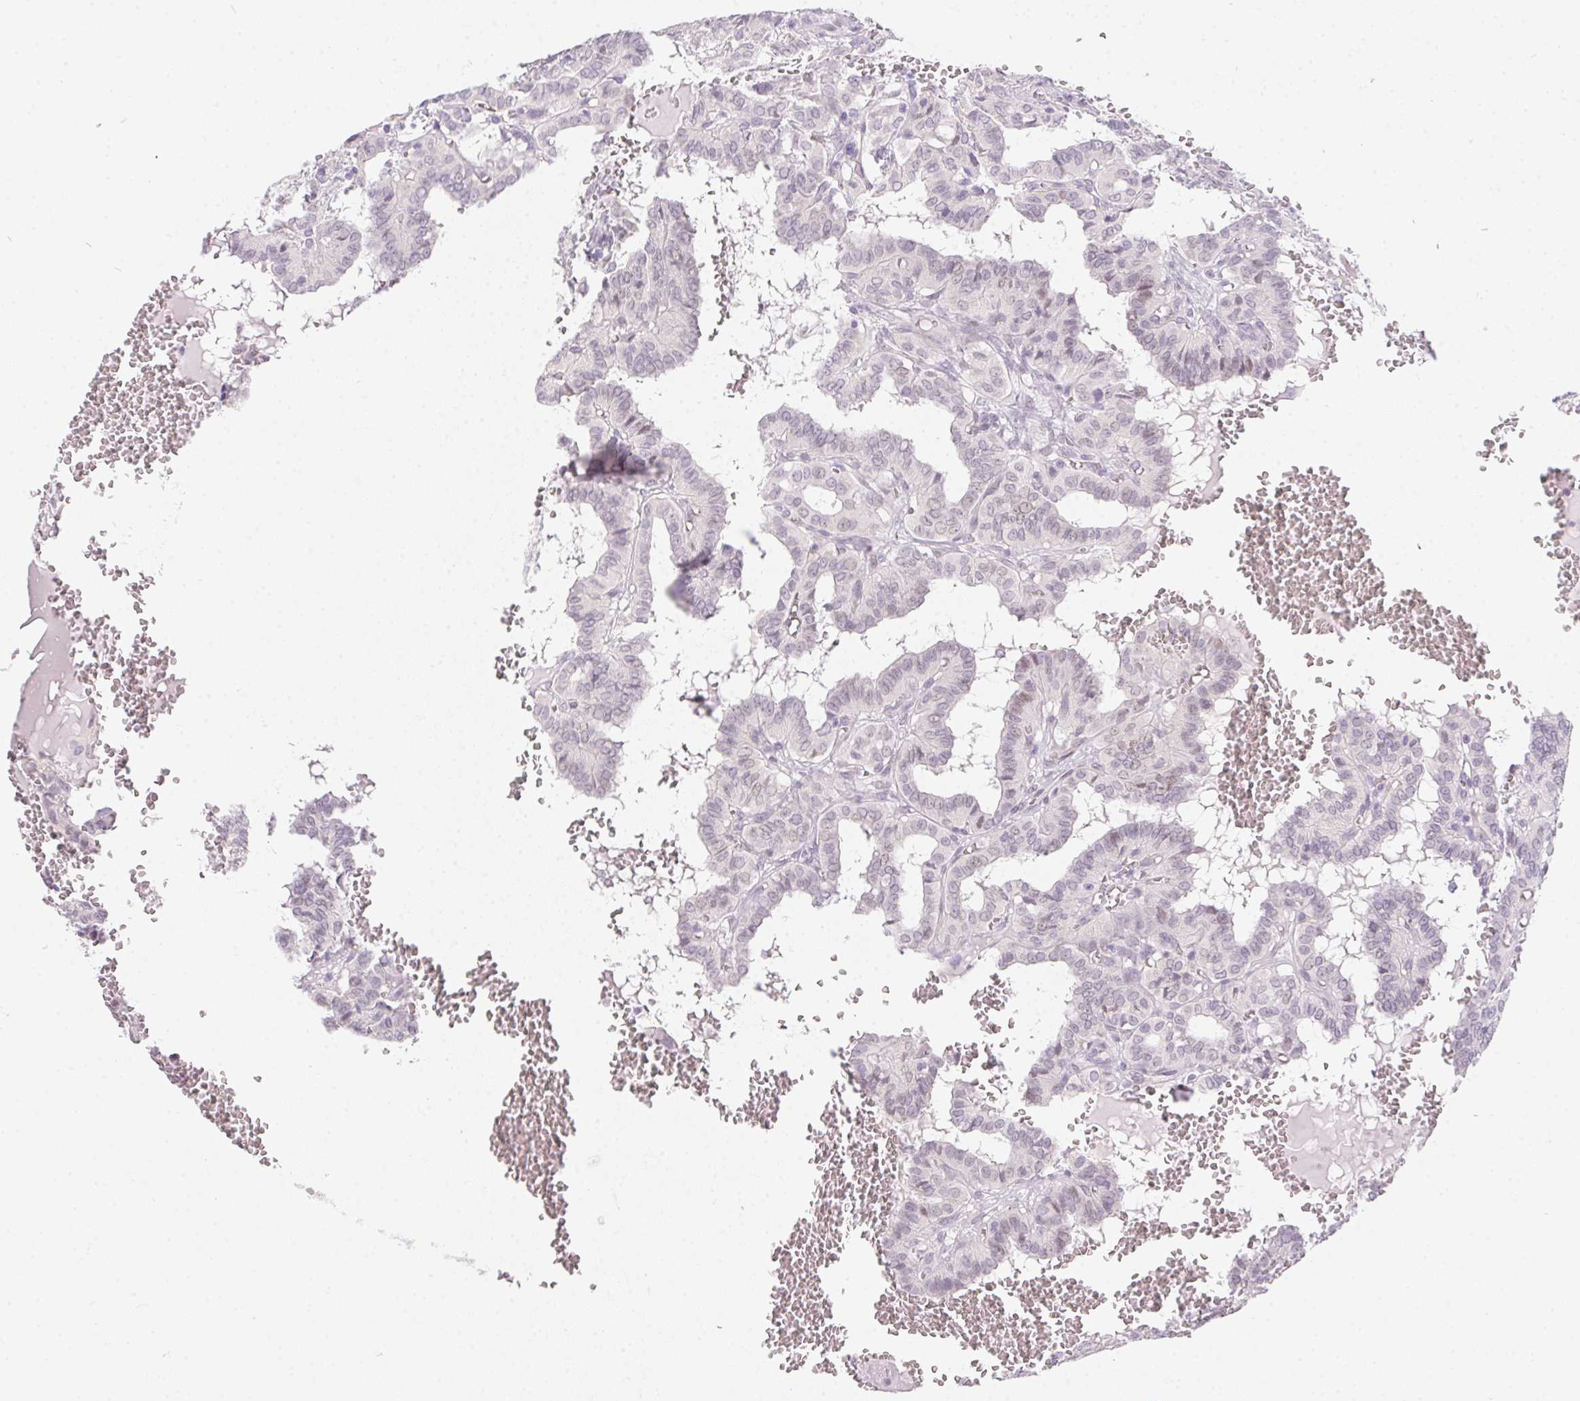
{"staining": {"intensity": "weak", "quantity": "<25%", "location": "nuclear"}, "tissue": "thyroid cancer", "cell_type": "Tumor cells", "image_type": "cancer", "snomed": [{"axis": "morphology", "description": "Papillary adenocarcinoma, NOS"}, {"axis": "topography", "description": "Thyroid gland"}], "caption": "Immunohistochemical staining of human thyroid cancer exhibits no significant positivity in tumor cells.", "gene": "MORC1", "patient": {"sex": "female", "age": 21}}